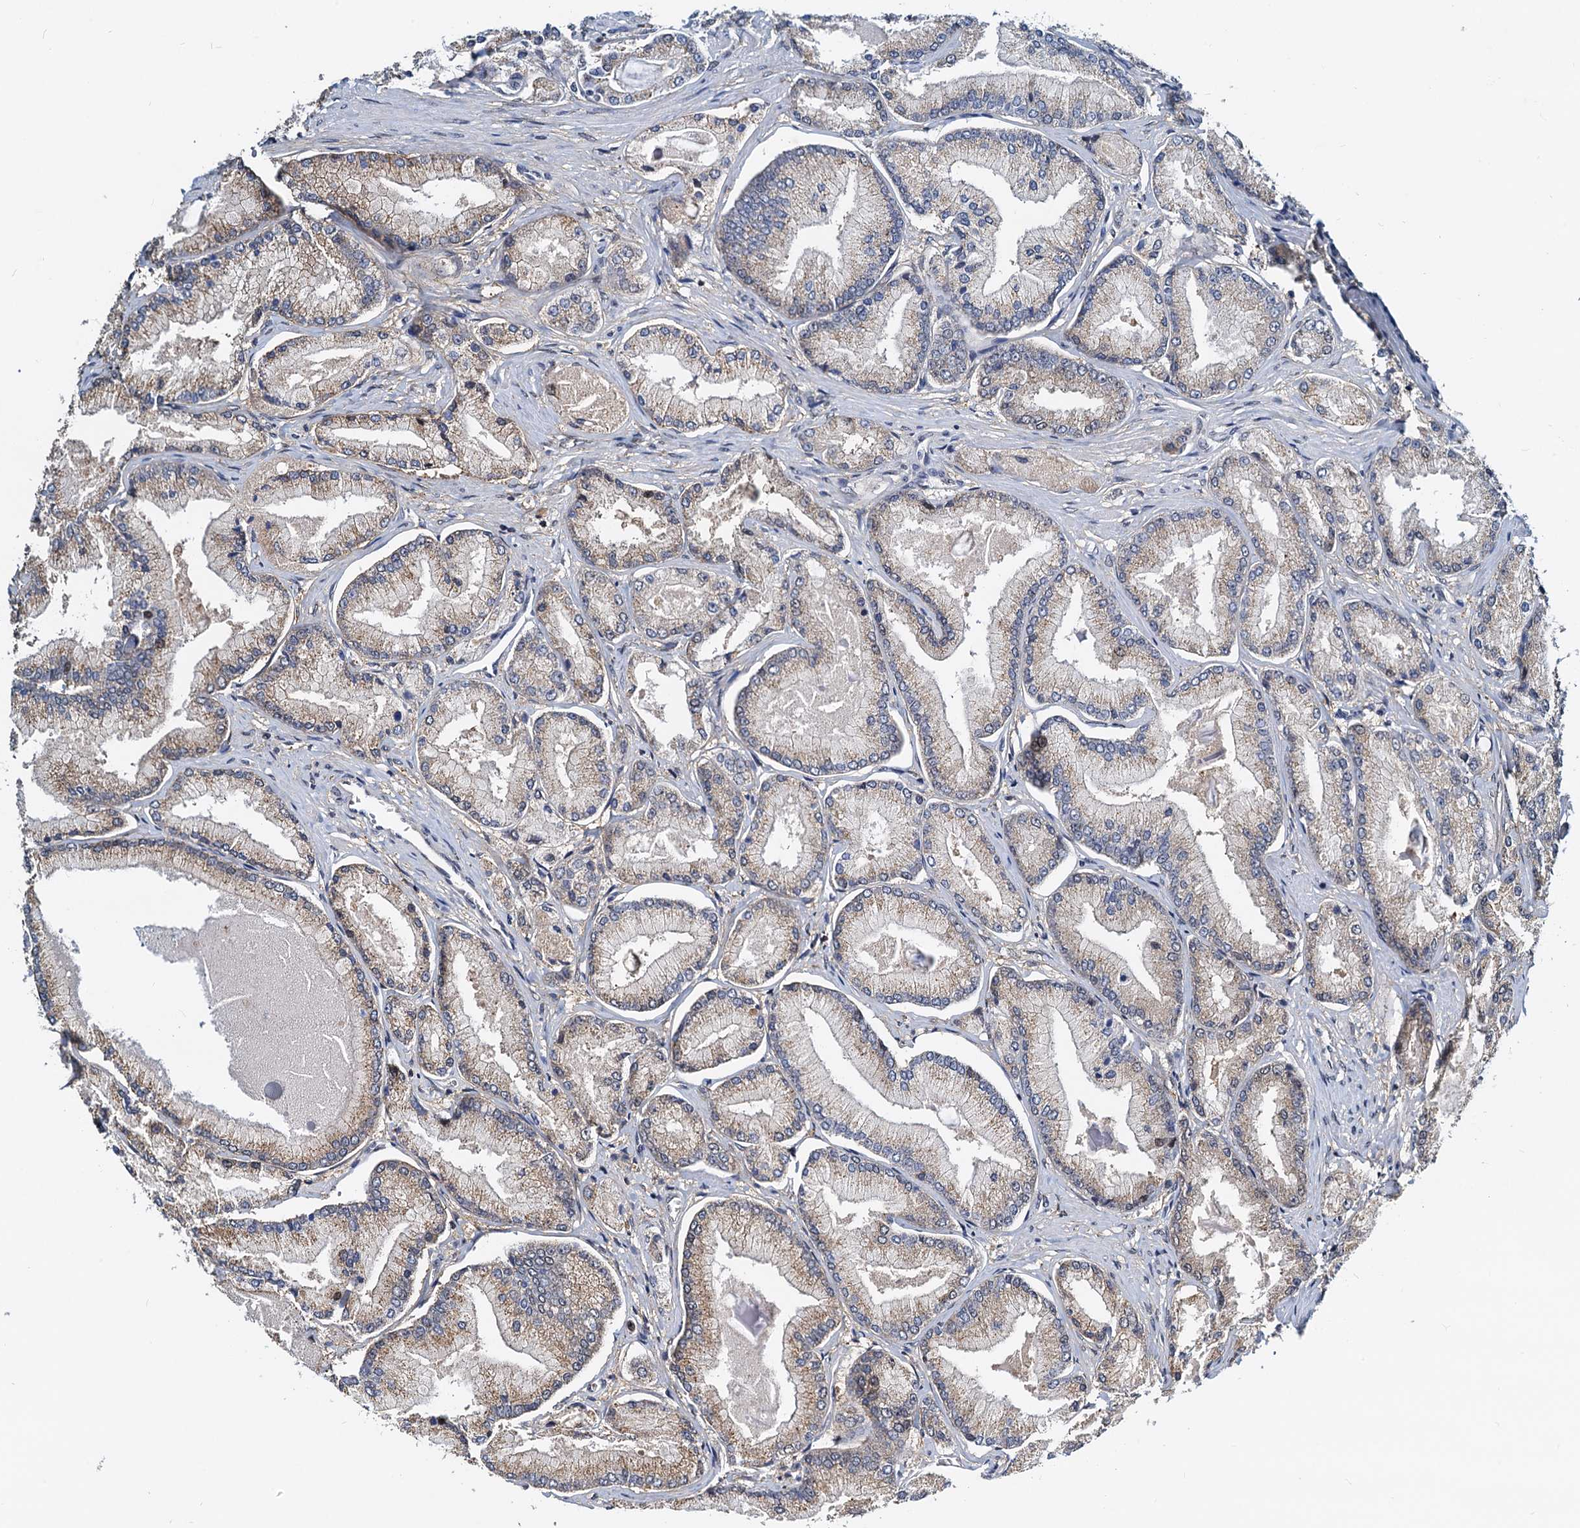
{"staining": {"intensity": "weak", "quantity": "<25%", "location": "cytoplasmic/membranous"}, "tissue": "prostate cancer", "cell_type": "Tumor cells", "image_type": "cancer", "snomed": [{"axis": "morphology", "description": "Adenocarcinoma, Low grade"}, {"axis": "topography", "description": "Prostate"}], "caption": "IHC histopathology image of human prostate low-grade adenocarcinoma stained for a protein (brown), which shows no staining in tumor cells. (DAB IHC visualized using brightfield microscopy, high magnification).", "gene": "PTGES3", "patient": {"sex": "male", "age": 74}}